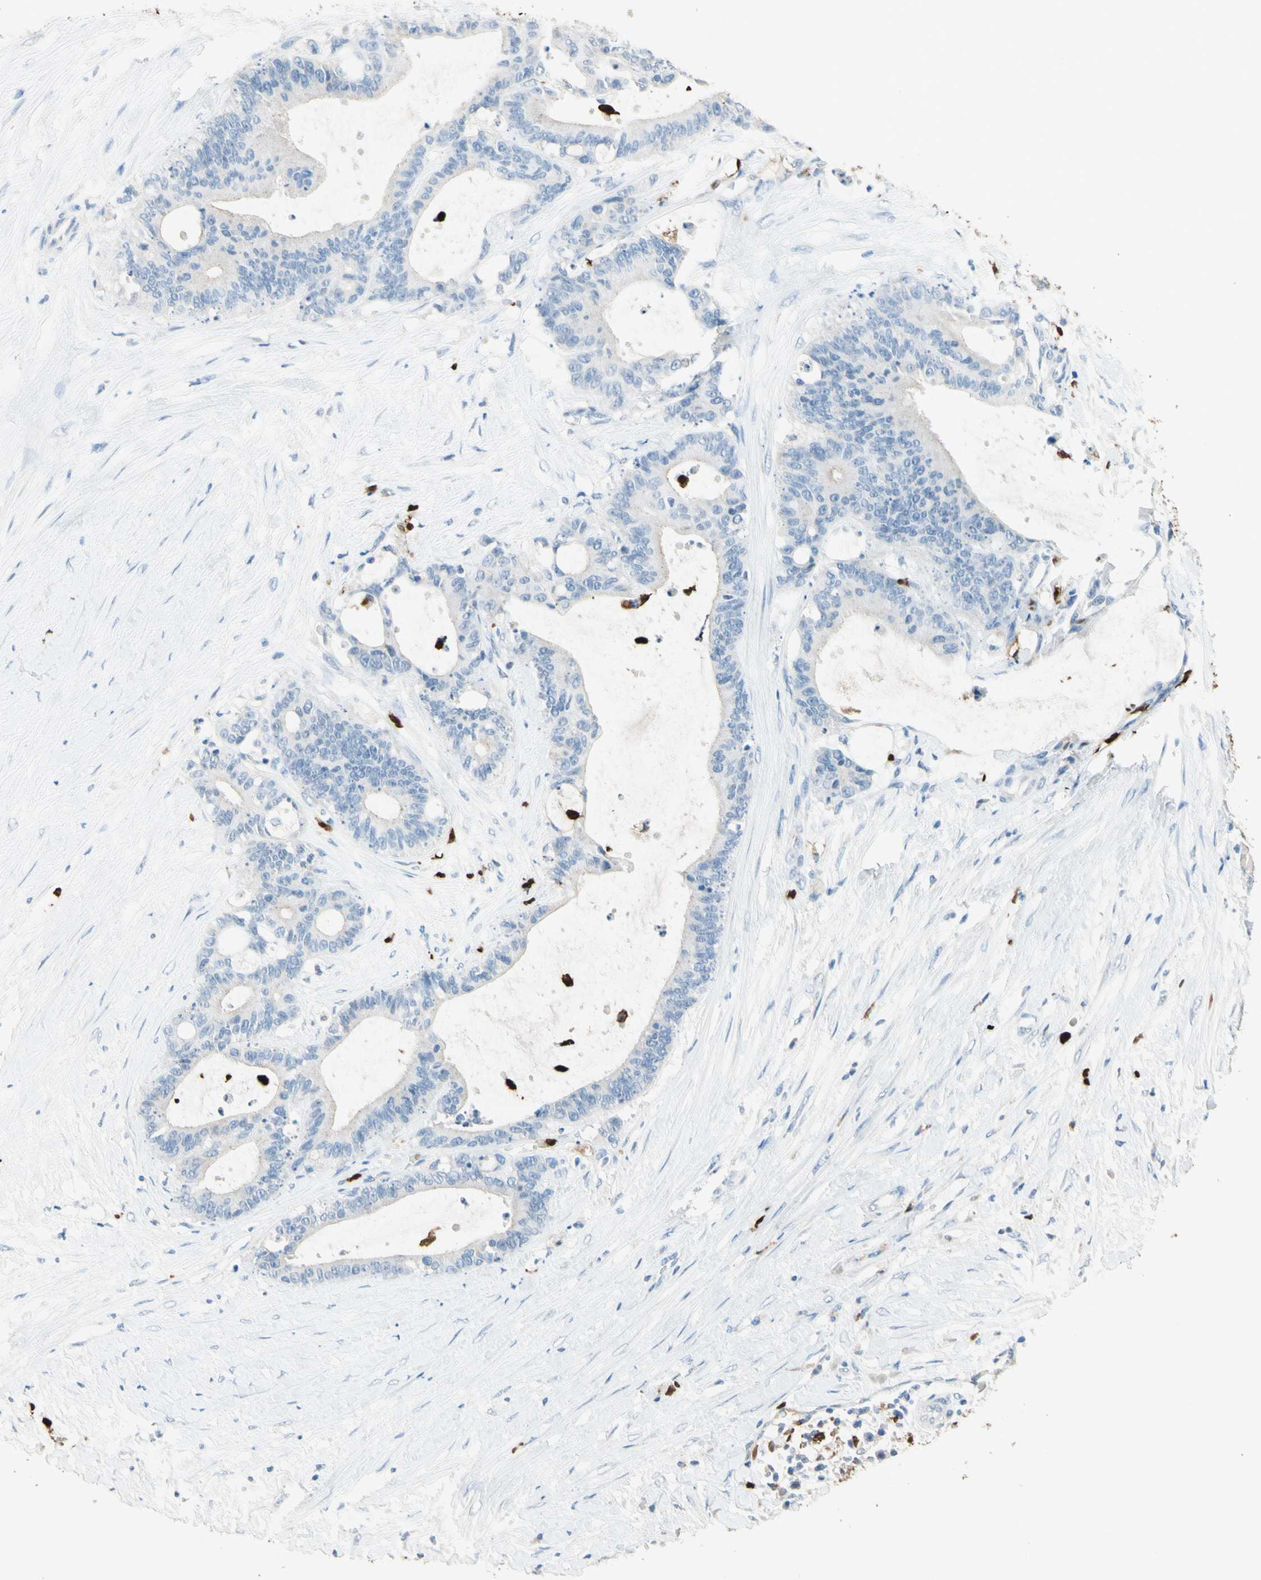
{"staining": {"intensity": "negative", "quantity": "none", "location": "none"}, "tissue": "liver cancer", "cell_type": "Tumor cells", "image_type": "cancer", "snomed": [{"axis": "morphology", "description": "Cholangiocarcinoma"}, {"axis": "topography", "description": "Liver"}], "caption": "DAB (3,3'-diaminobenzidine) immunohistochemical staining of liver cholangiocarcinoma shows no significant staining in tumor cells.", "gene": "NFKBIZ", "patient": {"sex": "female", "age": 73}}